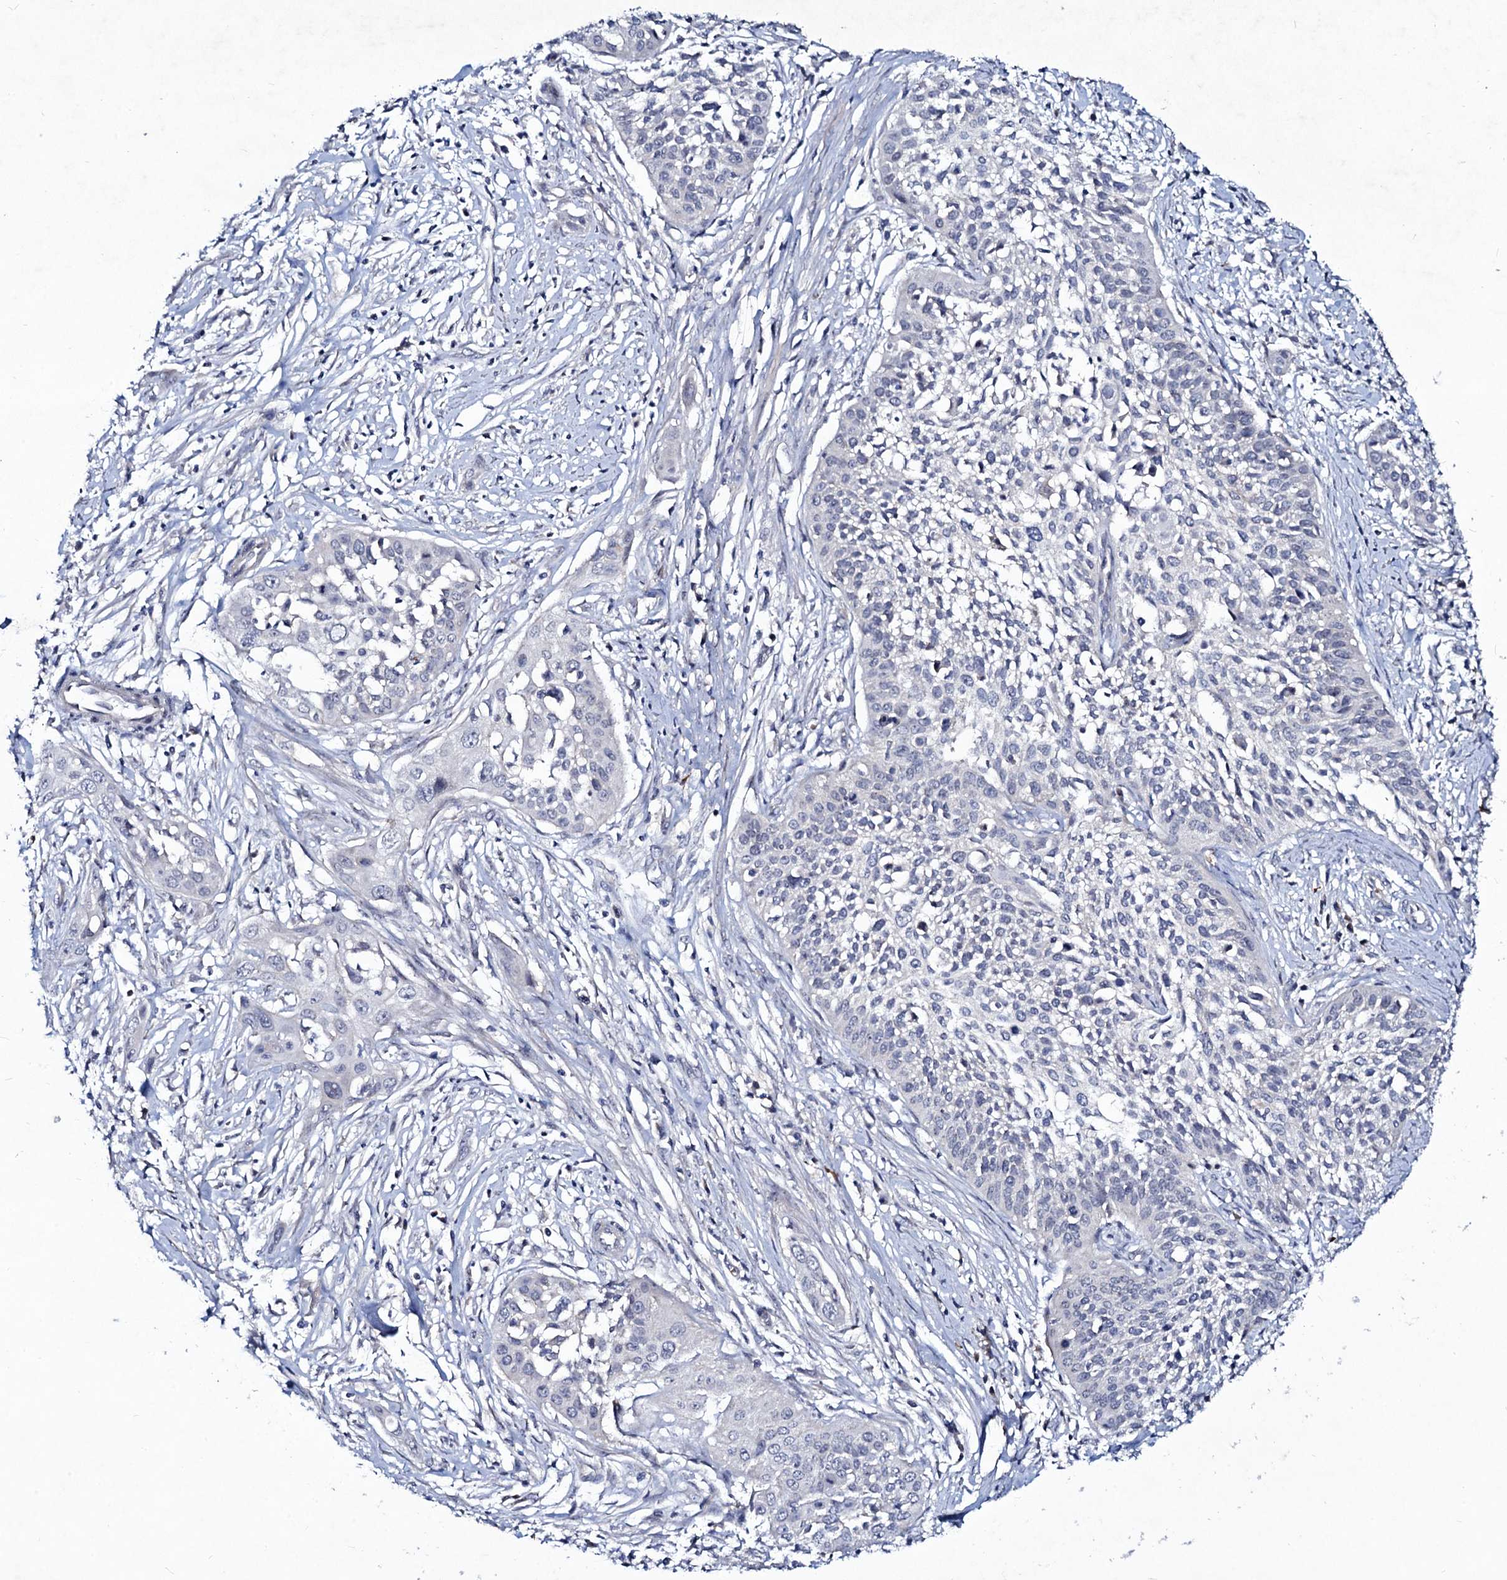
{"staining": {"intensity": "negative", "quantity": "none", "location": "none"}, "tissue": "cervical cancer", "cell_type": "Tumor cells", "image_type": "cancer", "snomed": [{"axis": "morphology", "description": "Squamous cell carcinoma, NOS"}, {"axis": "topography", "description": "Cervix"}], "caption": "The micrograph reveals no significant expression in tumor cells of cervical cancer (squamous cell carcinoma). (DAB immunohistochemistry, high magnification).", "gene": "RNF6", "patient": {"sex": "female", "age": 34}}